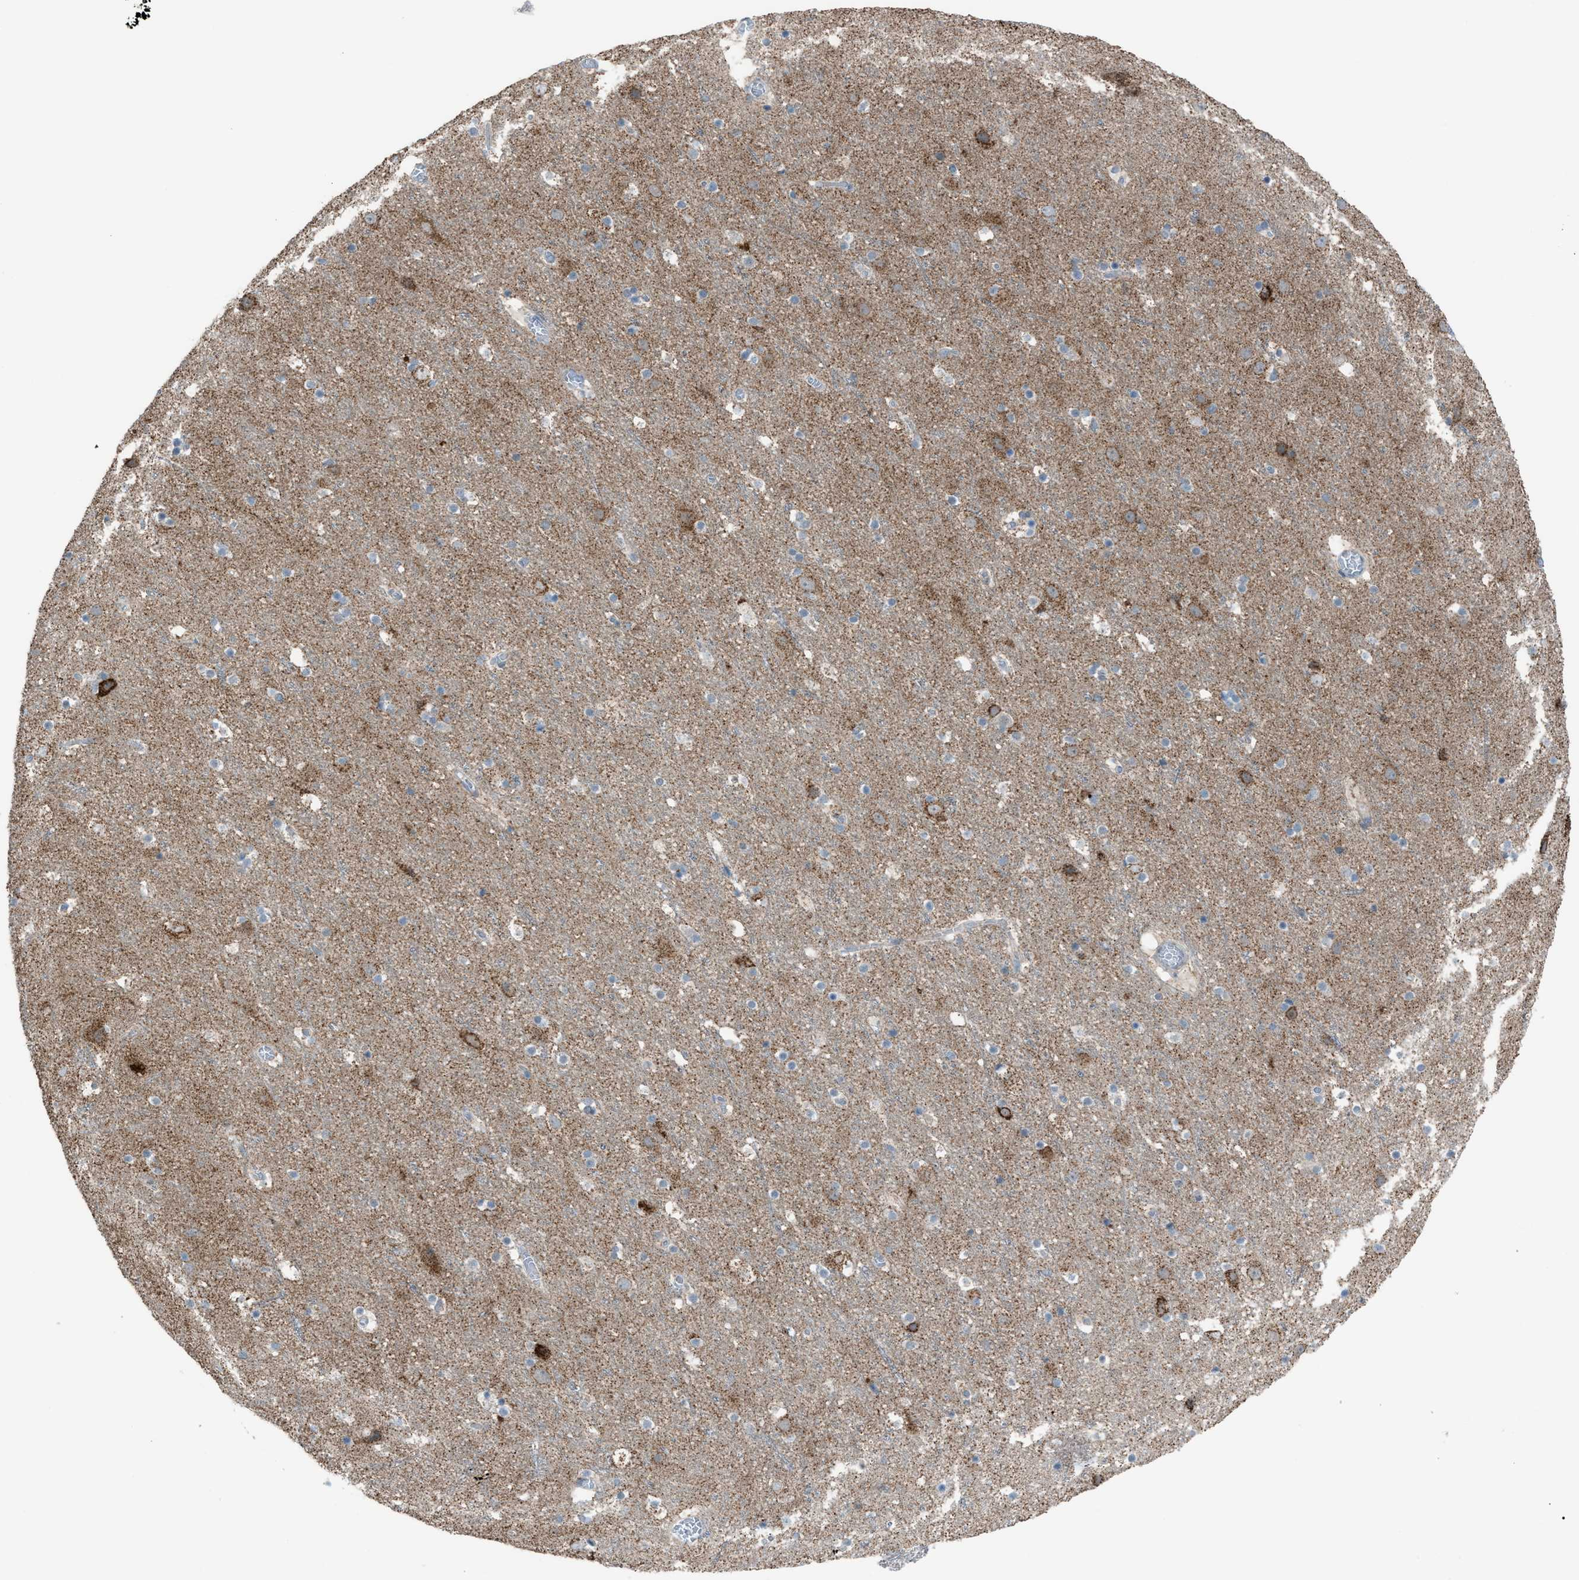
{"staining": {"intensity": "negative", "quantity": "none", "location": "none"}, "tissue": "cerebral cortex", "cell_type": "Endothelial cells", "image_type": "normal", "snomed": [{"axis": "morphology", "description": "Normal tissue, NOS"}, {"axis": "topography", "description": "Cerebral cortex"}], "caption": "This is an IHC image of benign cerebral cortex. There is no staining in endothelial cells.", "gene": "SRM", "patient": {"sex": "male", "age": 45}}